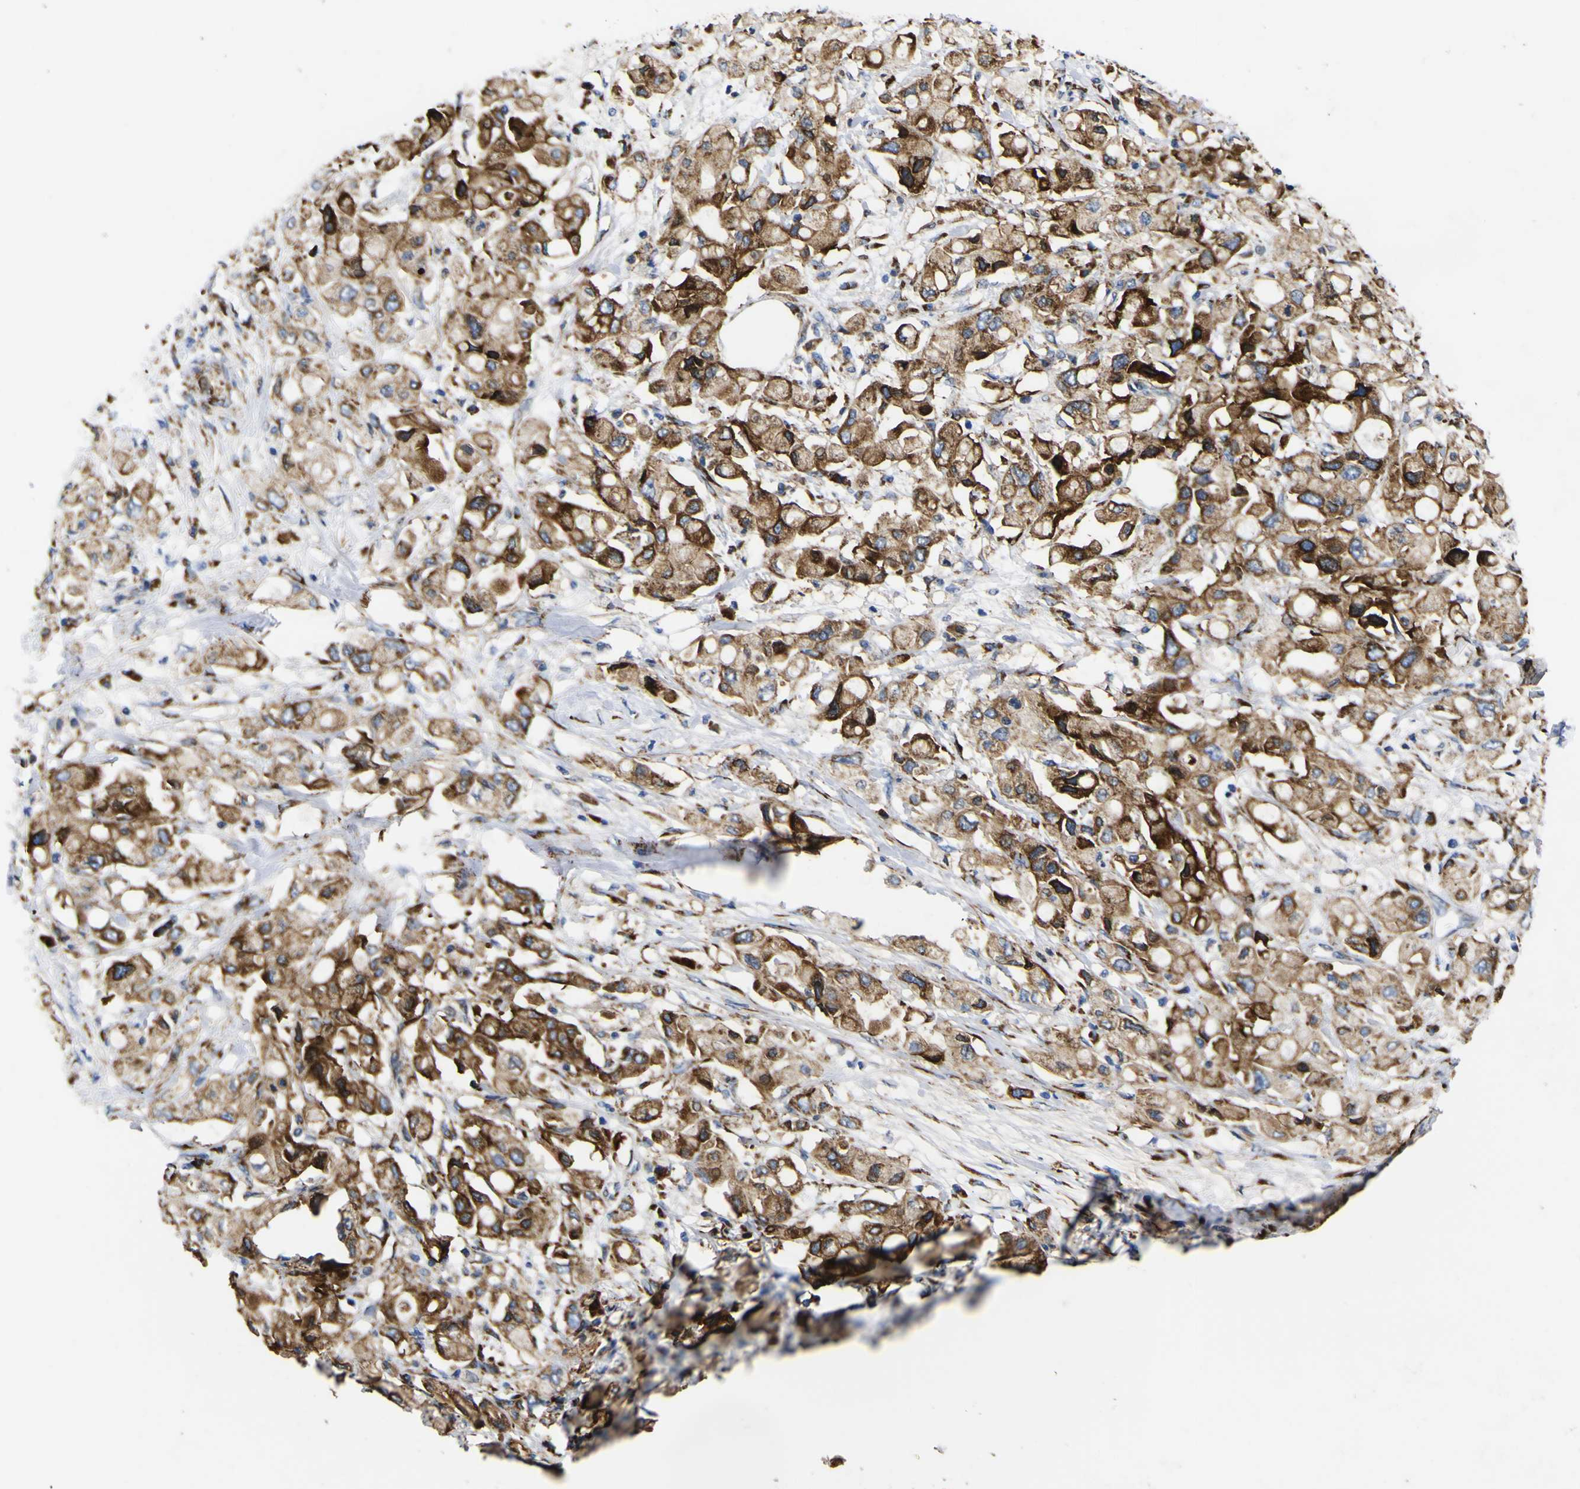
{"staining": {"intensity": "moderate", "quantity": ">75%", "location": "cytoplasmic/membranous"}, "tissue": "pancreatic cancer", "cell_type": "Tumor cells", "image_type": "cancer", "snomed": [{"axis": "morphology", "description": "Adenocarcinoma, NOS"}, {"axis": "topography", "description": "Pancreas"}], "caption": "IHC photomicrograph of neoplastic tissue: human pancreatic adenocarcinoma stained using immunohistochemistry reveals medium levels of moderate protein expression localized specifically in the cytoplasmic/membranous of tumor cells, appearing as a cytoplasmic/membranous brown color.", "gene": "SCD", "patient": {"sex": "female", "age": 56}}